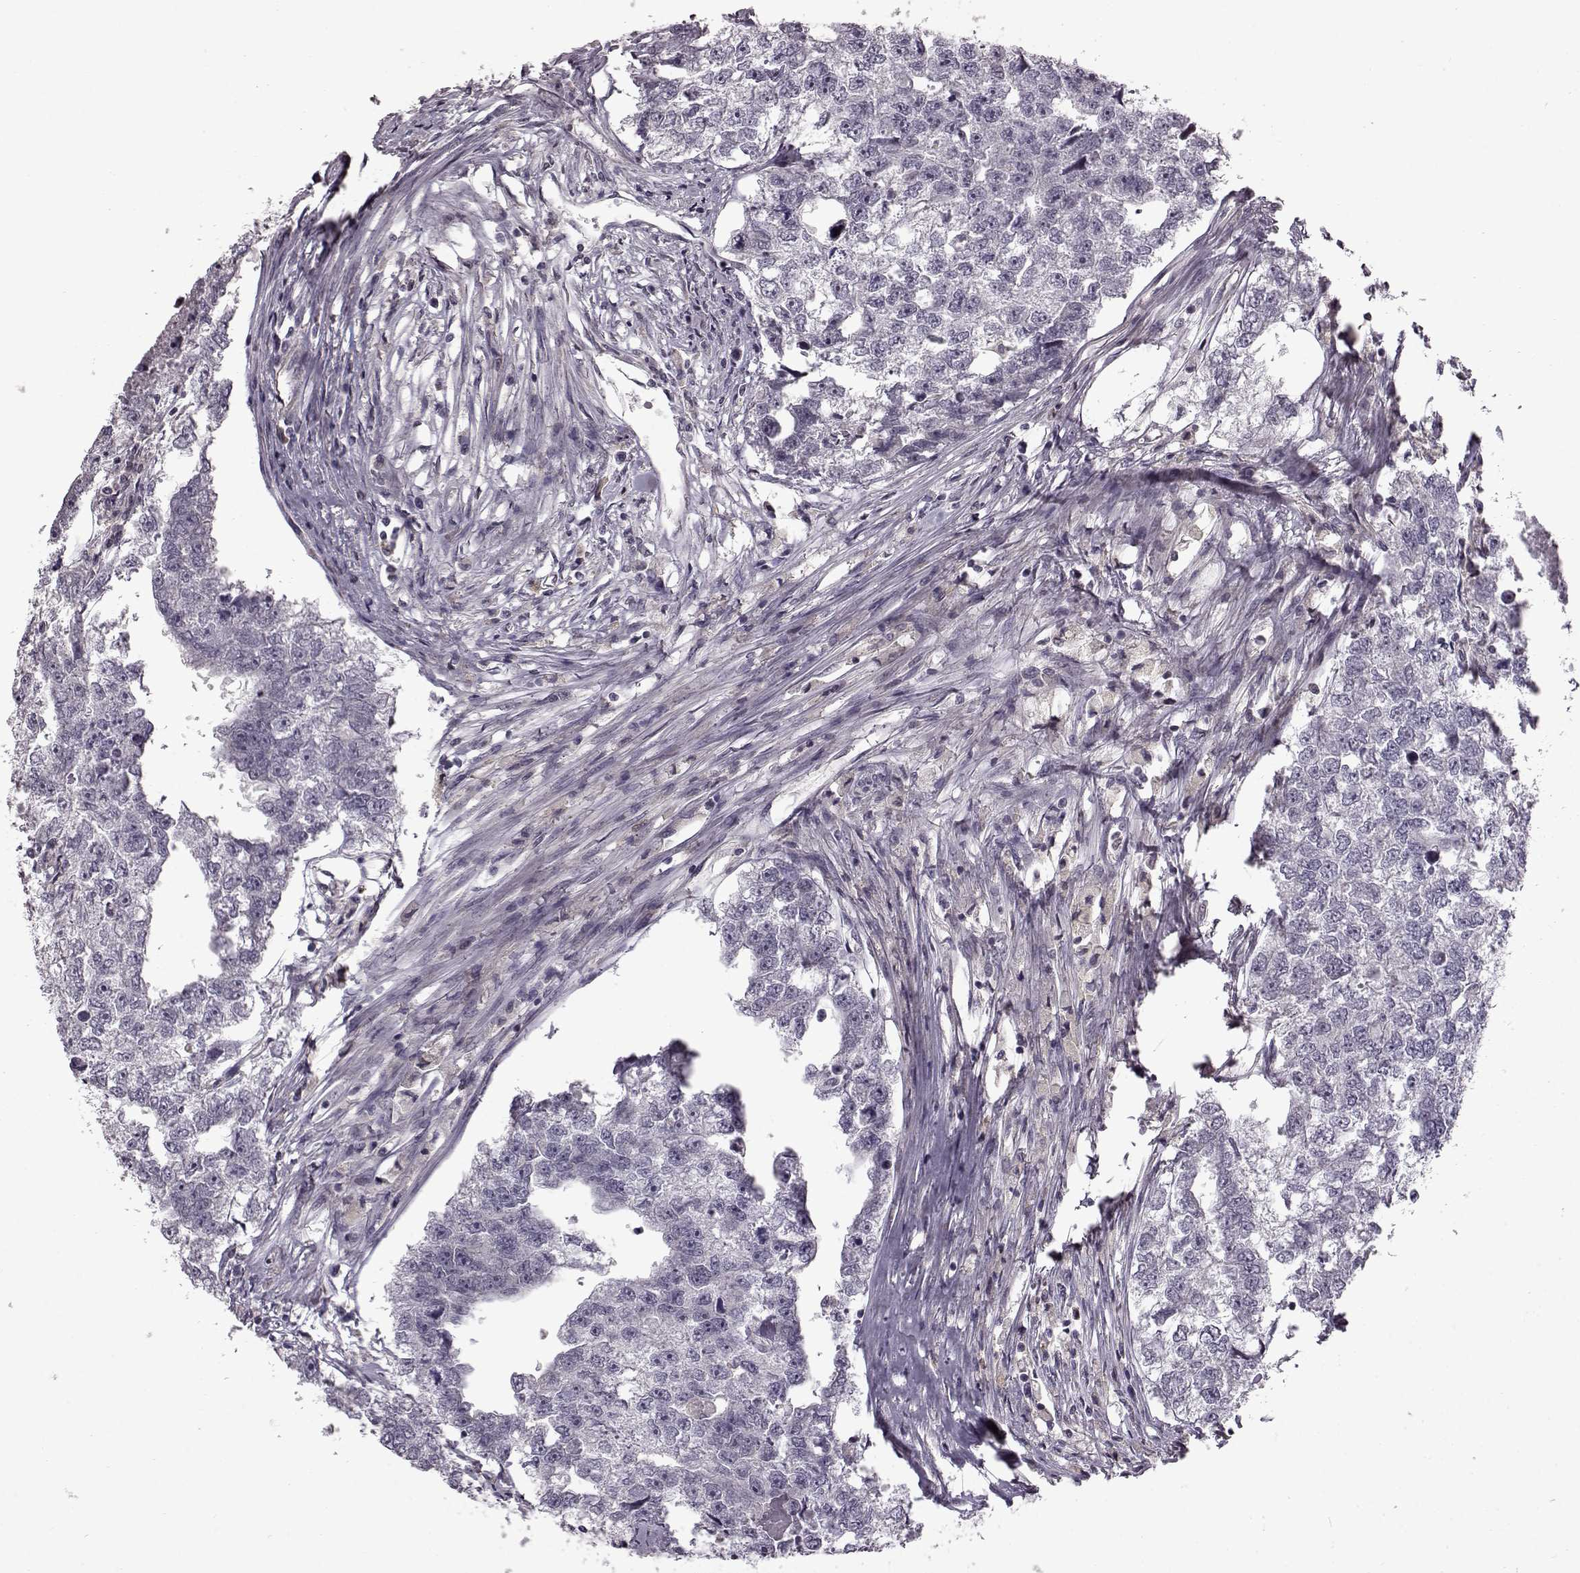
{"staining": {"intensity": "negative", "quantity": "none", "location": "none"}, "tissue": "testis cancer", "cell_type": "Tumor cells", "image_type": "cancer", "snomed": [{"axis": "morphology", "description": "Carcinoma, Embryonal, NOS"}, {"axis": "morphology", "description": "Teratoma, malignant, NOS"}, {"axis": "topography", "description": "Testis"}], "caption": "The photomicrograph reveals no staining of tumor cells in testis embryonal carcinoma. Nuclei are stained in blue.", "gene": "B3GNT6", "patient": {"sex": "male", "age": 44}}